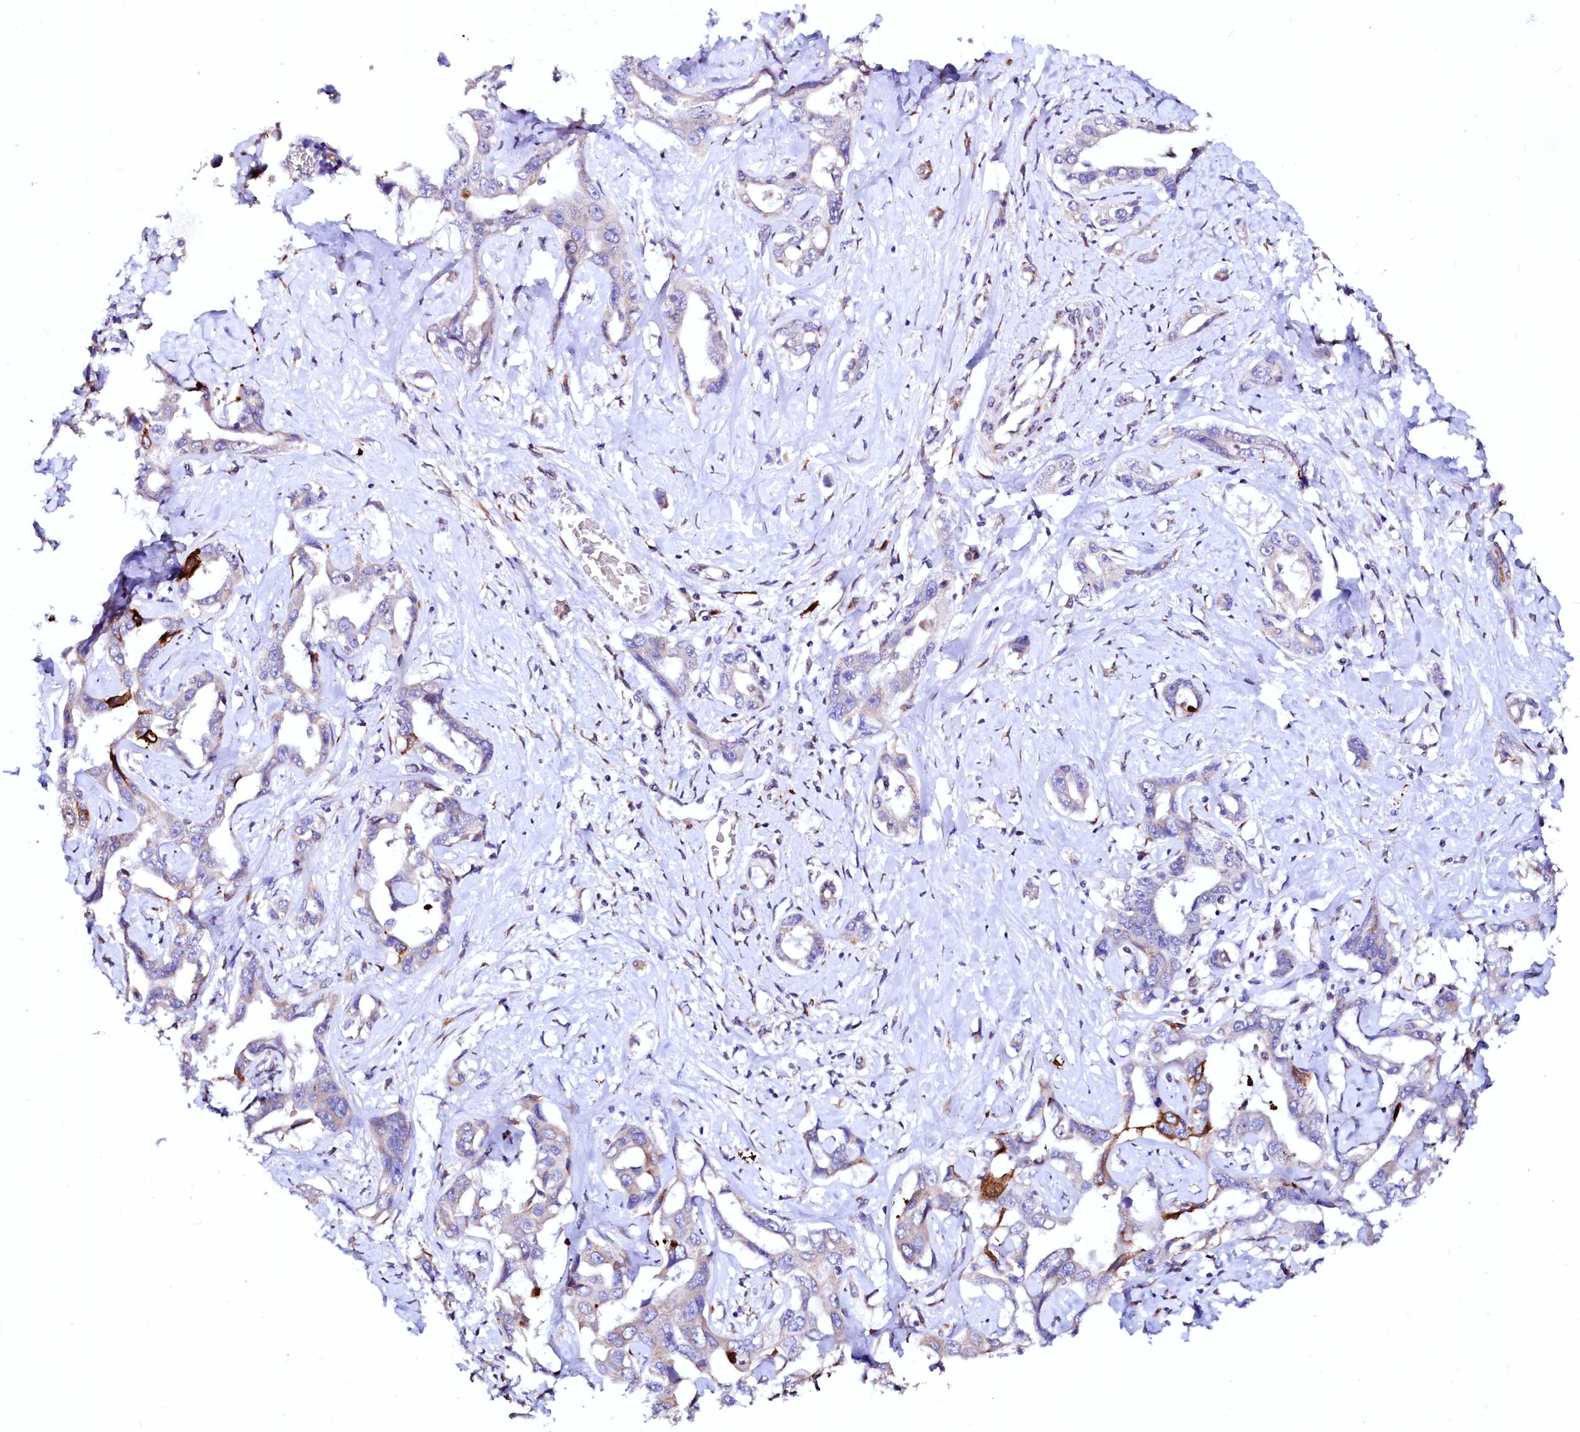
{"staining": {"intensity": "moderate", "quantity": "<25%", "location": "cytoplasmic/membranous"}, "tissue": "liver cancer", "cell_type": "Tumor cells", "image_type": "cancer", "snomed": [{"axis": "morphology", "description": "Cholangiocarcinoma"}, {"axis": "topography", "description": "Liver"}], "caption": "An immunohistochemistry (IHC) histopathology image of tumor tissue is shown. Protein staining in brown shows moderate cytoplasmic/membranous positivity in cholangiocarcinoma (liver) within tumor cells.", "gene": "LMAN1", "patient": {"sex": "male", "age": 59}}